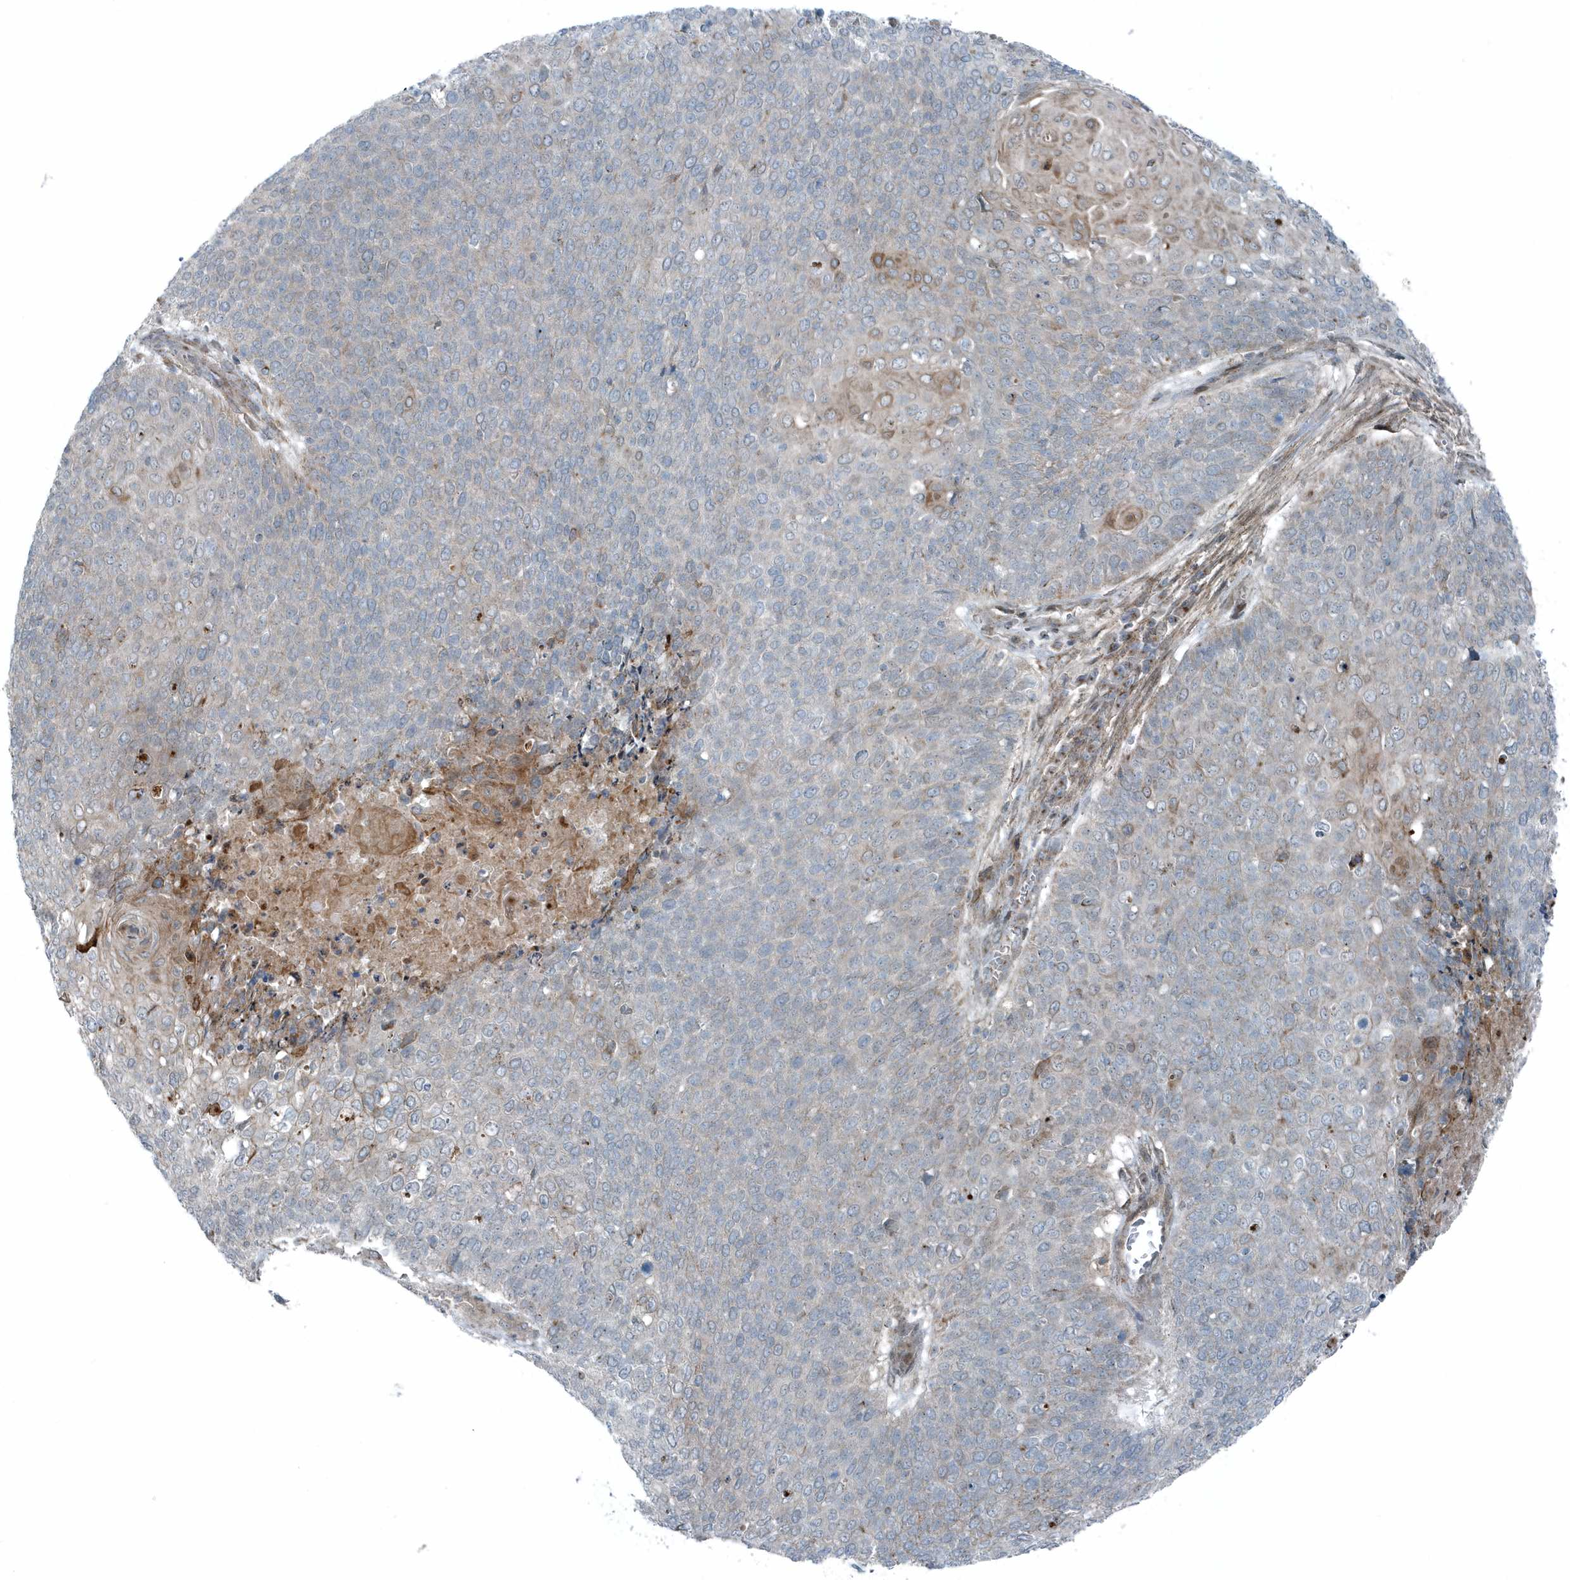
{"staining": {"intensity": "negative", "quantity": "none", "location": "none"}, "tissue": "cervical cancer", "cell_type": "Tumor cells", "image_type": "cancer", "snomed": [{"axis": "morphology", "description": "Squamous cell carcinoma, NOS"}, {"axis": "topography", "description": "Cervix"}], "caption": "DAB (3,3'-diaminobenzidine) immunohistochemical staining of human cervical cancer (squamous cell carcinoma) shows no significant expression in tumor cells. (Stains: DAB (3,3'-diaminobenzidine) immunohistochemistry (IHC) with hematoxylin counter stain, Microscopy: brightfield microscopy at high magnification).", "gene": "GCC2", "patient": {"sex": "female", "age": 39}}